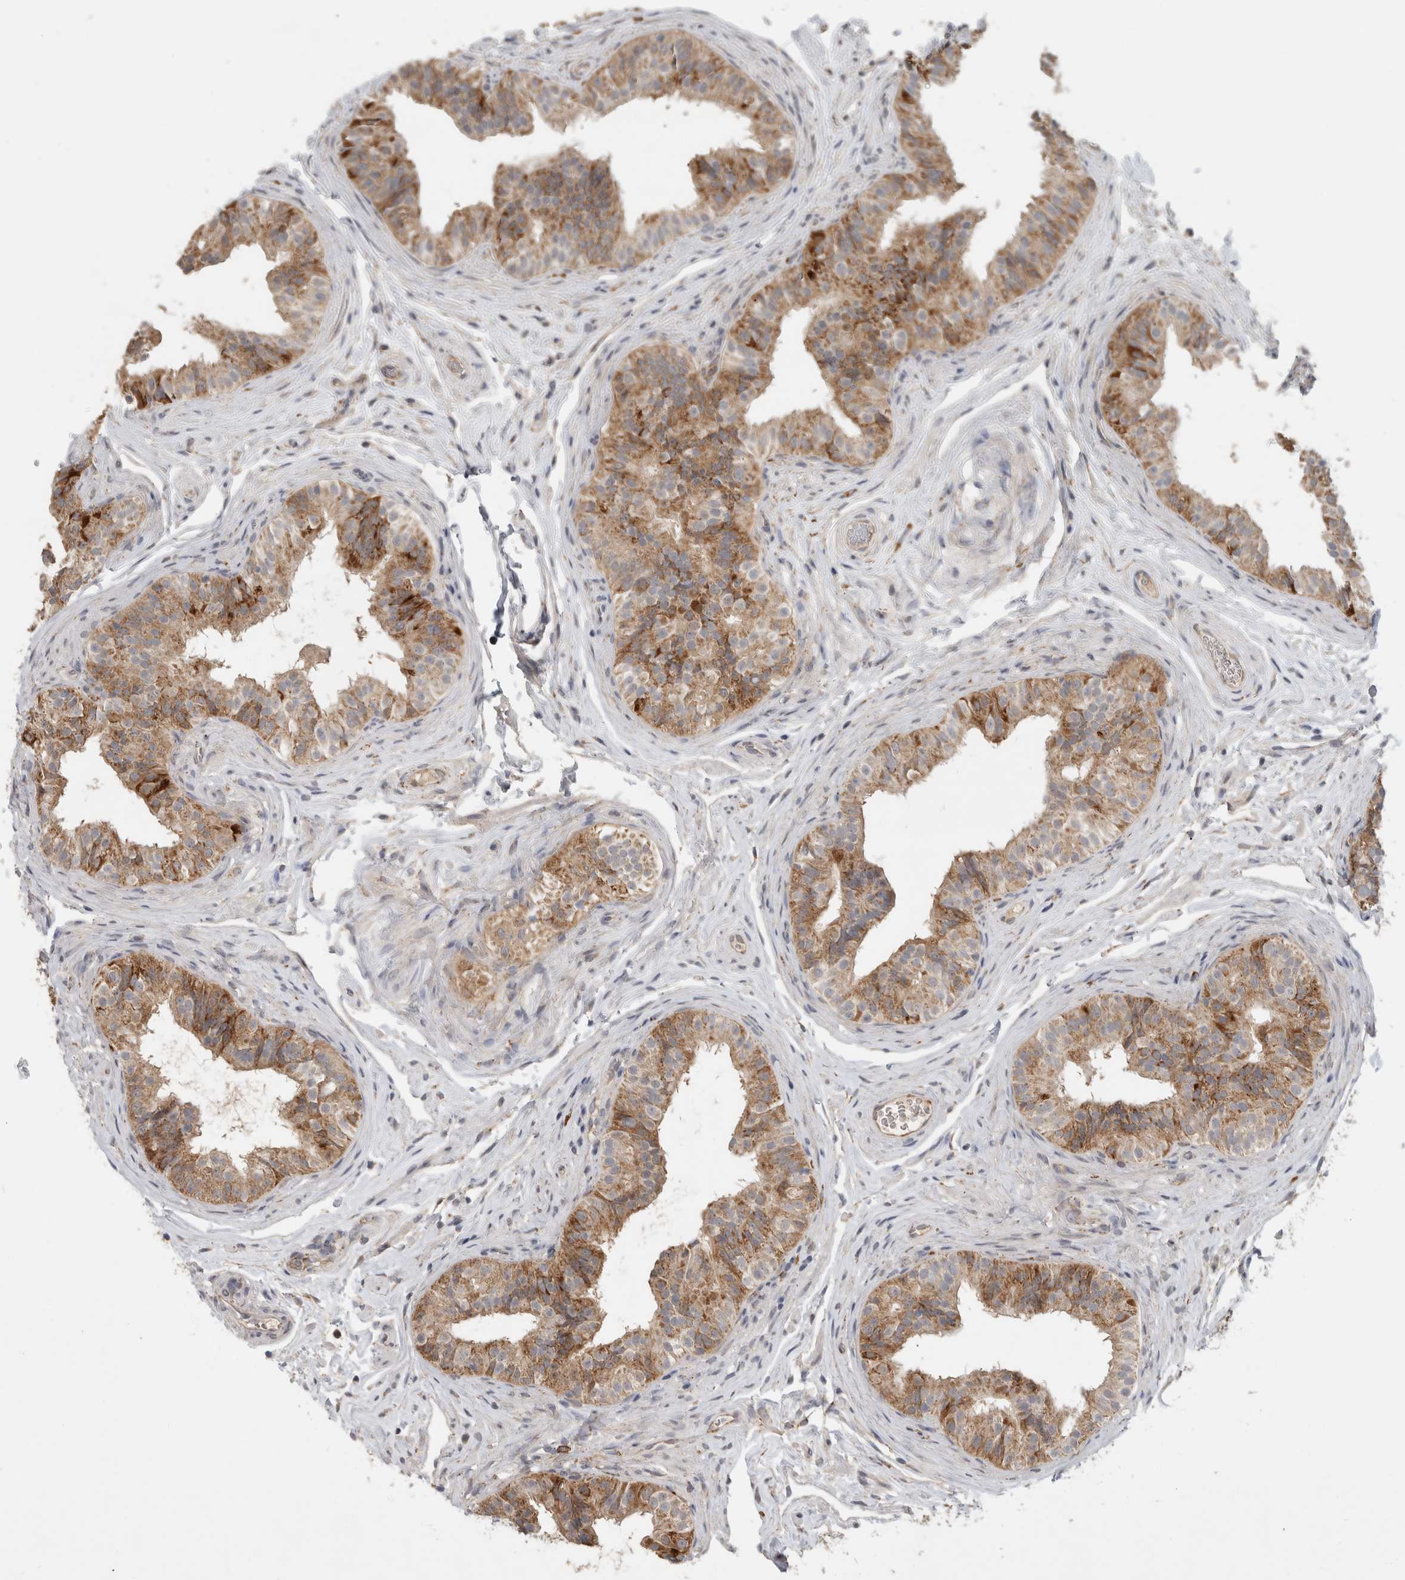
{"staining": {"intensity": "moderate", "quantity": "25%-75%", "location": "cytoplasmic/membranous"}, "tissue": "epididymis", "cell_type": "Glandular cells", "image_type": "normal", "snomed": [{"axis": "morphology", "description": "Normal tissue, NOS"}, {"axis": "topography", "description": "Epididymis"}], "caption": "Immunohistochemical staining of normal epididymis exhibits 25%-75% levels of moderate cytoplasmic/membranous protein positivity in approximately 25%-75% of glandular cells. (DAB IHC, brown staining for protein, blue staining for nuclei).", "gene": "DYRK2", "patient": {"sex": "male", "age": 49}}